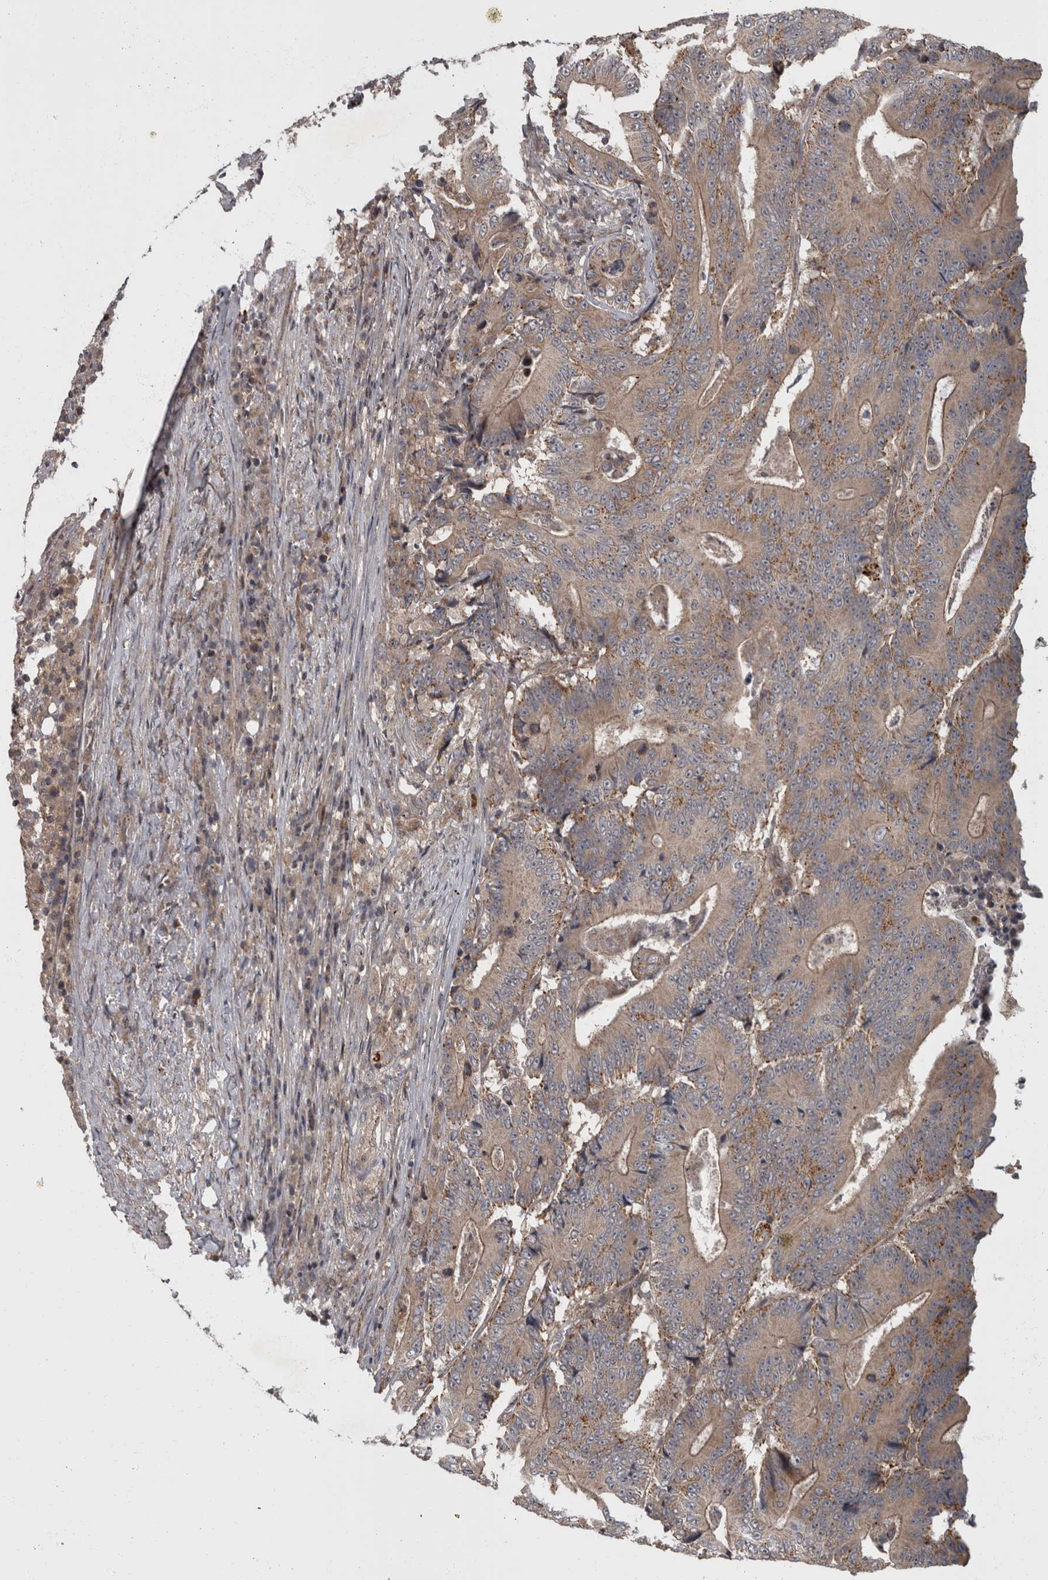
{"staining": {"intensity": "moderate", "quantity": ">75%", "location": "cytoplasmic/membranous"}, "tissue": "colorectal cancer", "cell_type": "Tumor cells", "image_type": "cancer", "snomed": [{"axis": "morphology", "description": "Adenocarcinoma, NOS"}, {"axis": "topography", "description": "Colon"}], "caption": "Moderate cytoplasmic/membranous protein staining is identified in approximately >75% of tumor cells in adenocarcinoma (colorectal). The protein of interest is stained brown, and the nuclei are stained in blue (DAB (3,3'-diaminobenzidine) IHC with brightfield microscopy, high magnification).", "gene": "VEGFD", "patient": {"sex": "male", "age": 83}}